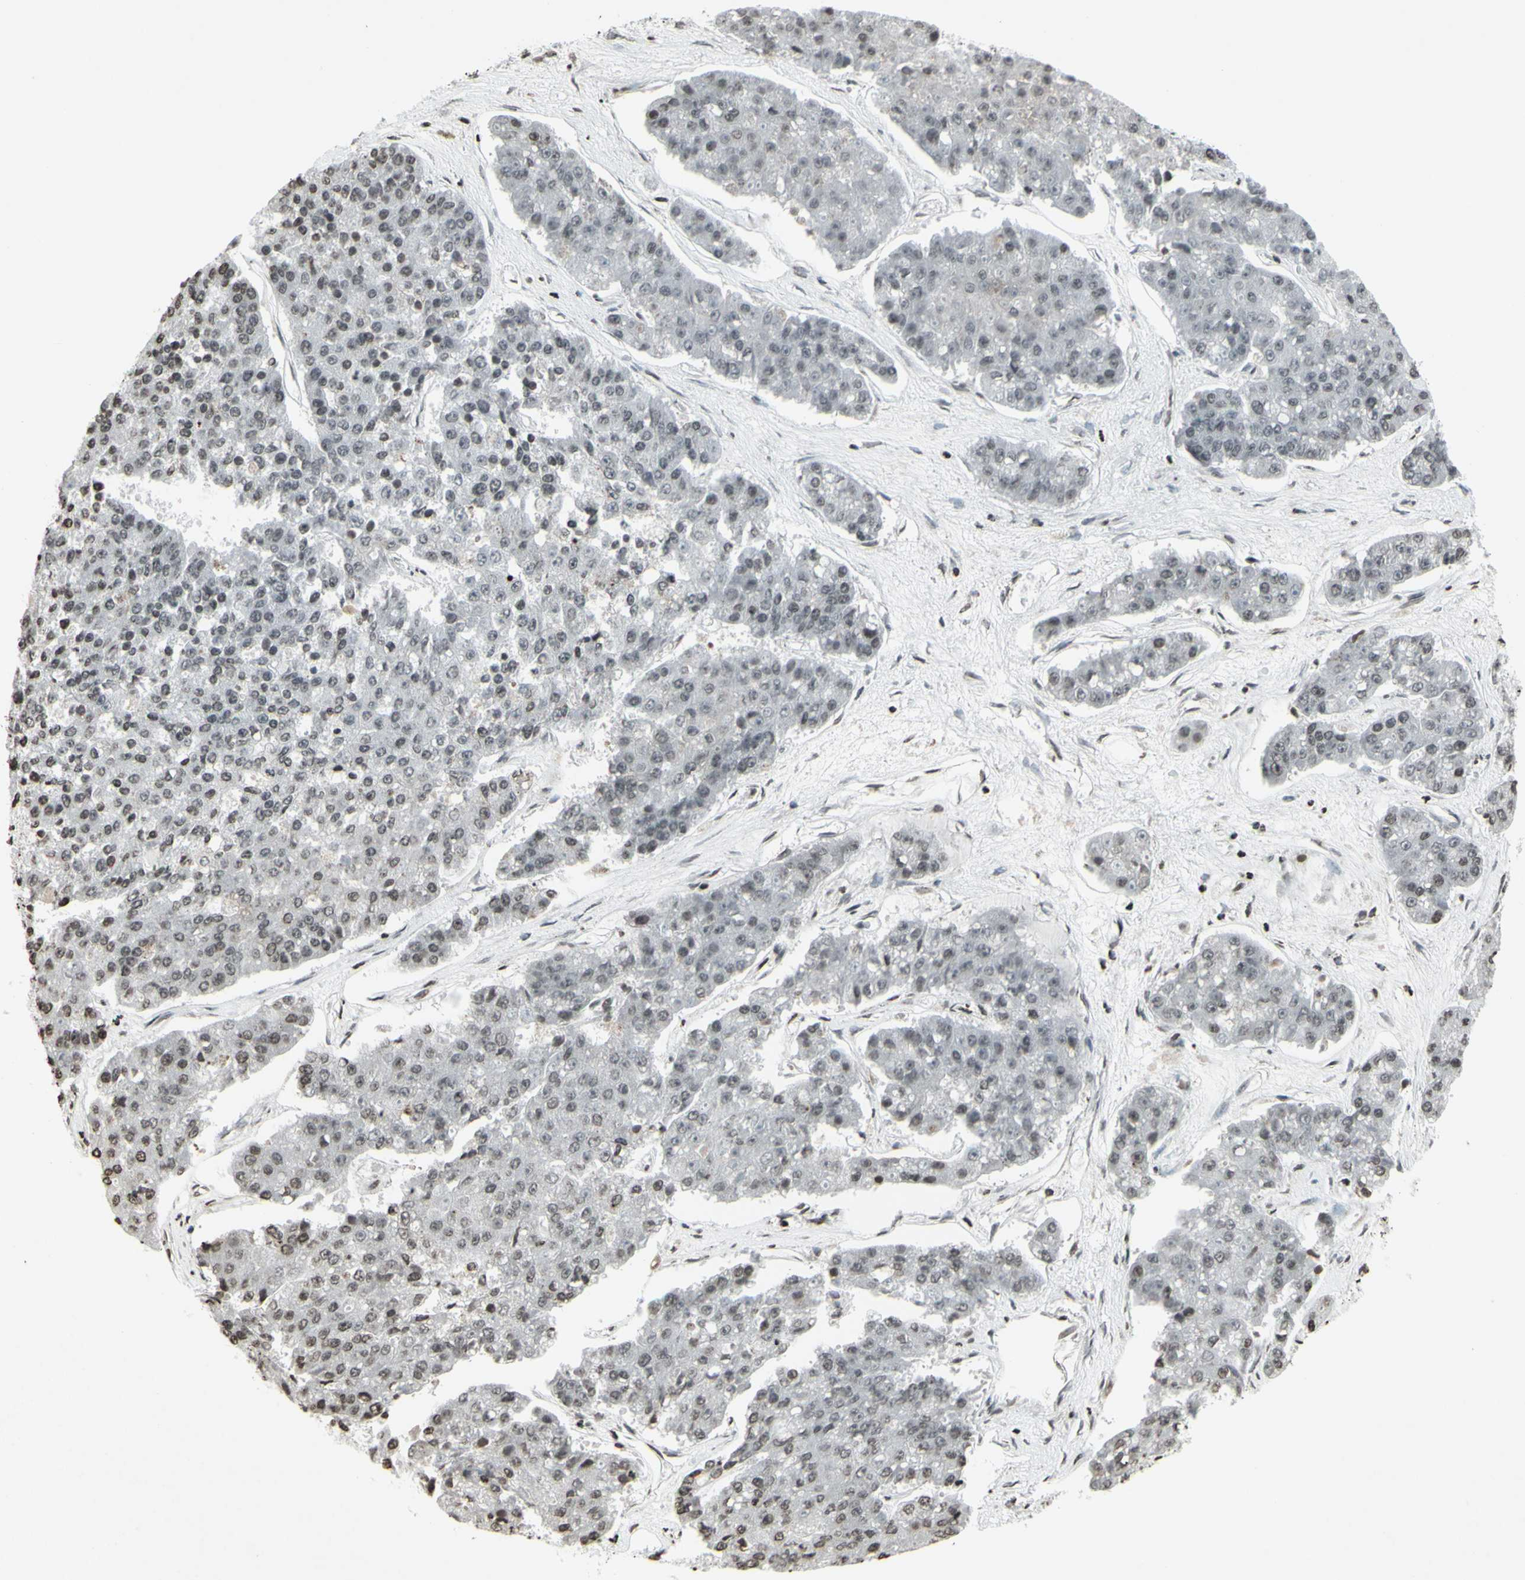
{"staining": {"intensity": "weak", "quantity": "<25%", "location": "cytoplasmic/membranous"}, "tissue": "pancreatic cancer", "cell_type": "Tumor cells", "image_type": "cancer", "snomed": [{"axis": "morphology", "description": "Adenocarcinoma, NOS"}, {"axis": "topography", "description": "Pancreas"}], "caption": "Protein analysis of adenocarcinoma (pancreatic) exhibits no significant staining in tumor cells. (Stains: DAB (3,3'-diaminobenzidine) IHC with hematoxylin counter stain, Microscopy: brightfield microscopy at high magnification).", "gene": "CD79B", "patient": {"sex": "male", "age": 50}}